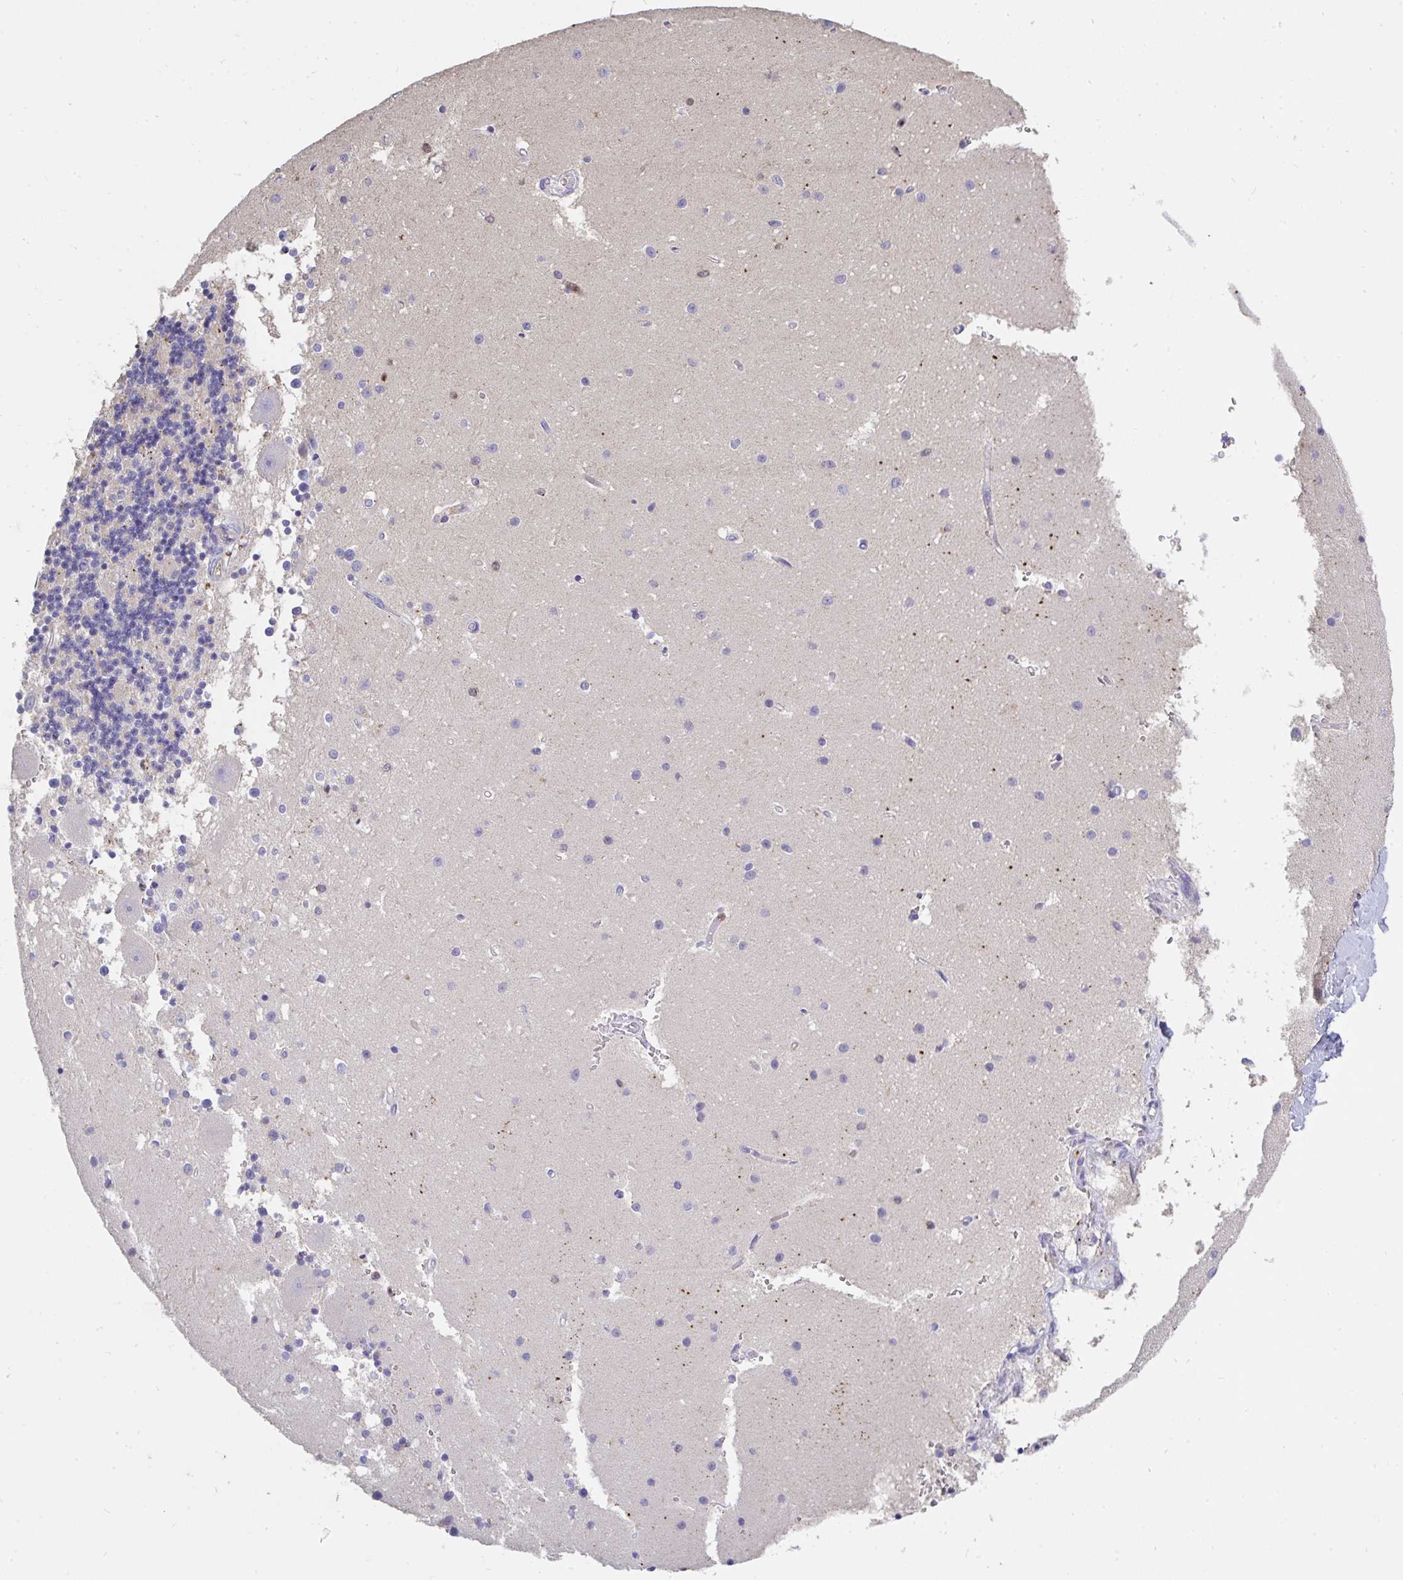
{"staining": {"intensity": "negative", "quantity": "none", "location": "none"}, "tissue": "cerebellum", "cell_type": "Cells in granular layer", "image_type": "normal", "snomed": [{"axis": "morphology", "description": "Normal tissue, NOS"}, {"axis": "topography", "description": "Cerebellum"}], "caption": "A histopathology image of cerebellum stained for a protein displays no brown staining in cells in granular layer. Brightfield microscopy of immunohistochemistry stained with DAB (brown) and hematoxylin (blue), captured at high magnification.", "gene": "CFL1", "patient": {"sex": "male", "age": 54}}